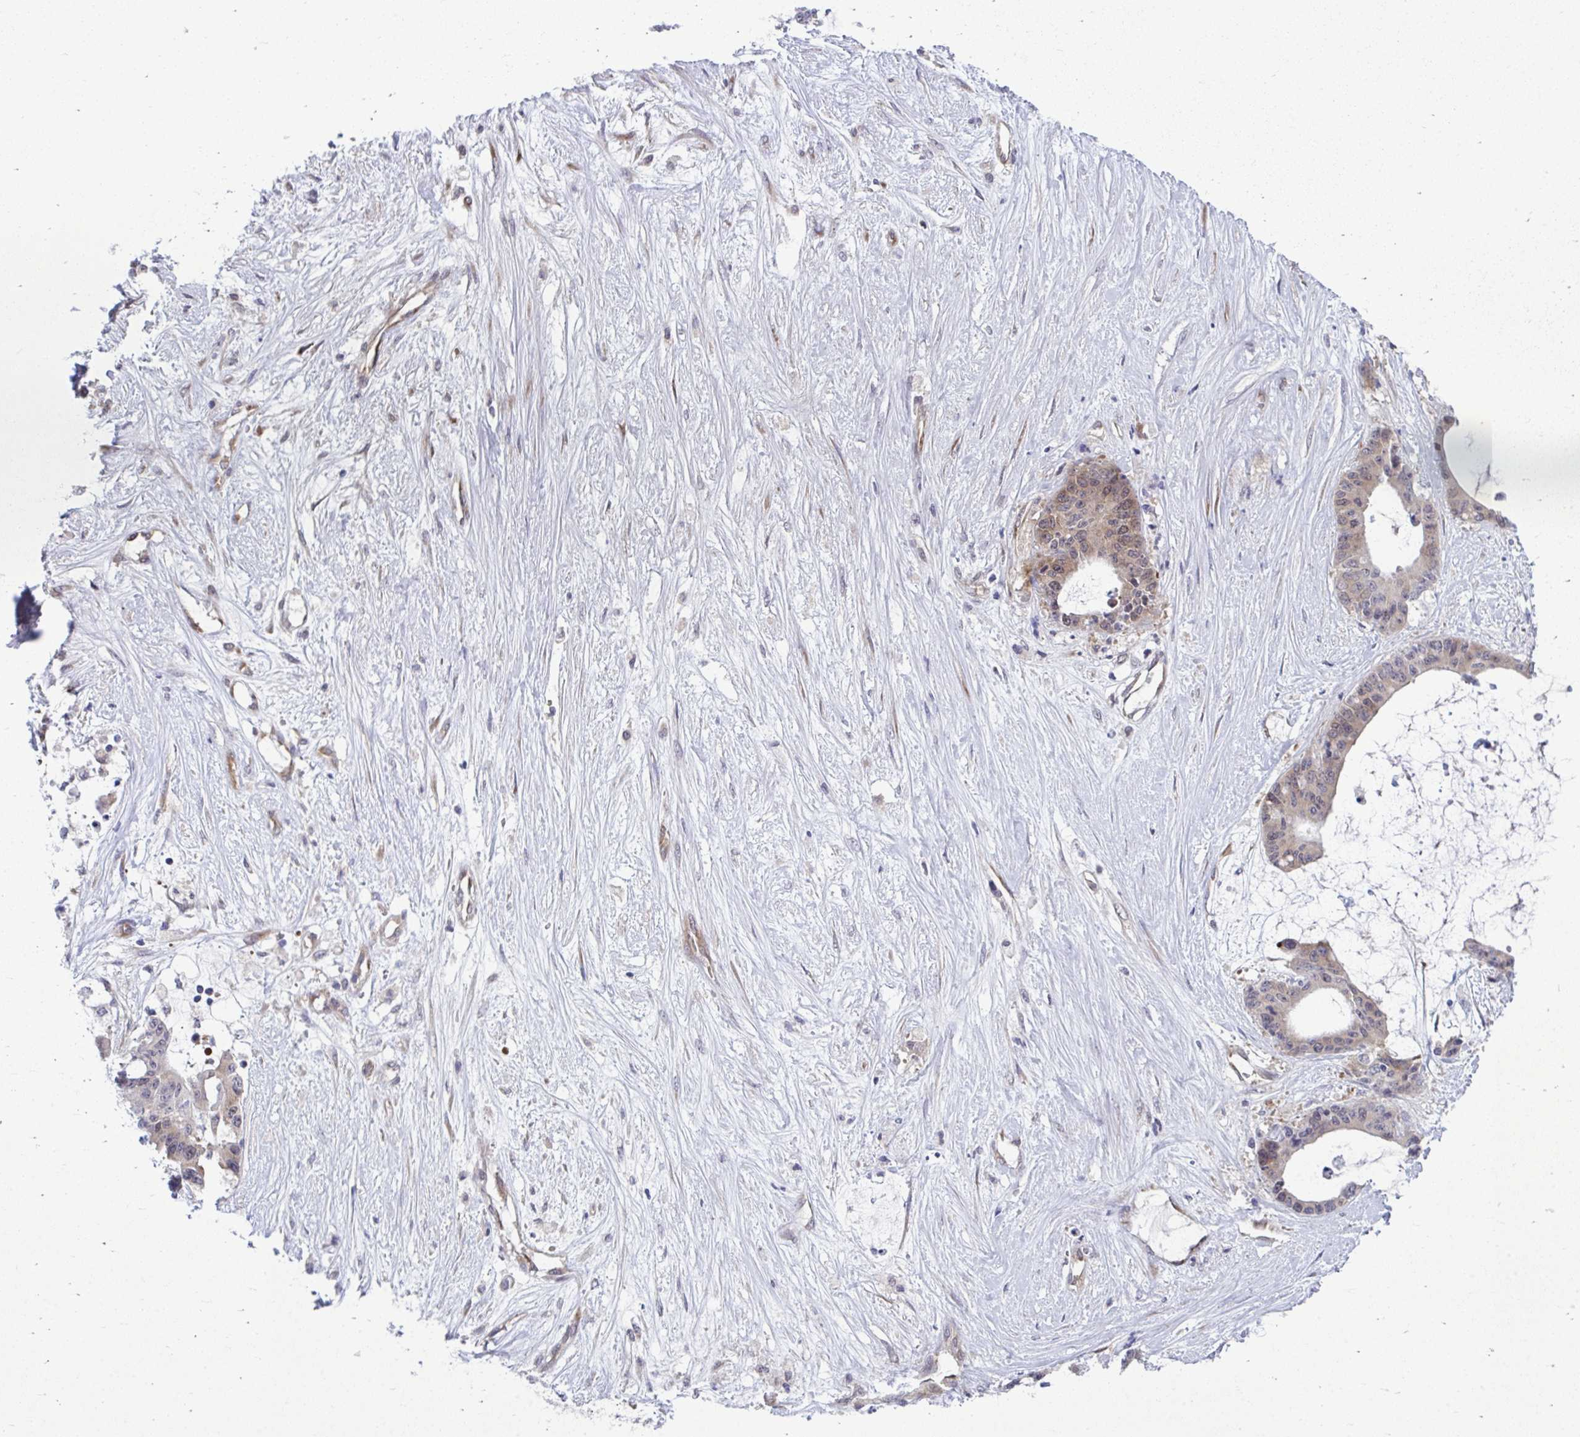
{"staining": {"intensity": "moderate", "quantity": ">75%", "location": "cytoplasmic/membranous"}, "tissue": "liver cancer", "cell_type": "Tumor cells", "image_type": "cancer", "snomed": [{"axis": "morphology", "description": "Normal tissue, NOS"}, {"axis": "morphology", "description": "Cholangiocarcinoma"}, {"axis": "topography", "description": "Liver"}, {"axis": "topography", "description": "Peripheral nerve tissue"}], "caption": "Brown immunohistochemical staining in human liver cancer reveals moderate cytoplasmic/membranous staining in approximately >75% of tumor cells. (IHC, brightfield microscopy, high magnification).", "gene": "SELENON", "patient": {"sex": "female", "age": 73}}